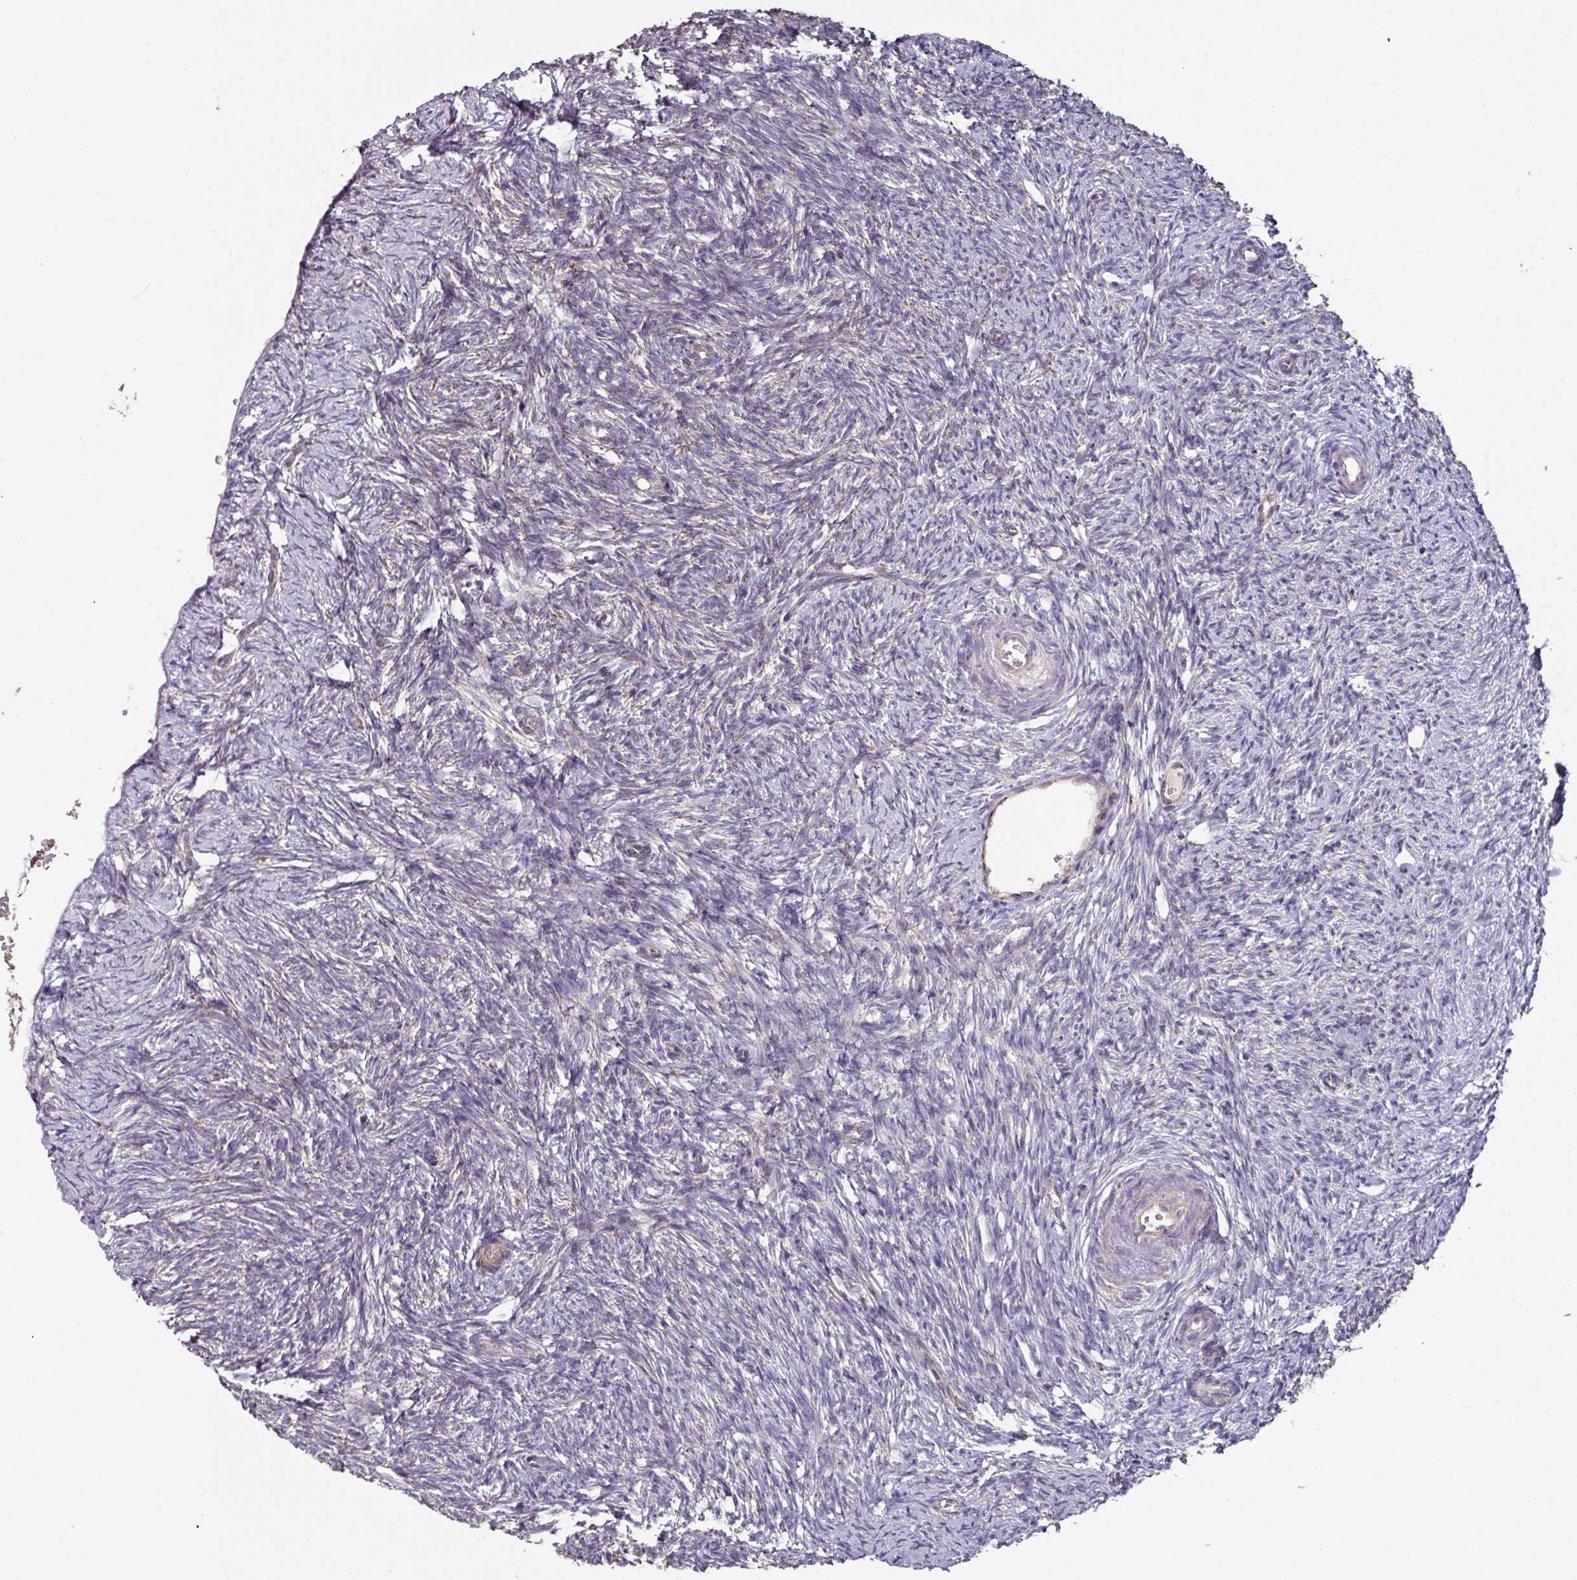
{"staining": {"intensity": "strong", "quantity": ">75%", "location": "cytoplasmic/membranous"}, "tissue": "ovary", "cell_type": "Follicle cells", "image_type": "normal", "snomed": [{"axis": "morphology", "description": "Normal tissue, NOS"}, {"axis": "topography", "description": "Ovary"}], "caption": "Follicle cells show high levels of strong cytoplasmic/membranous staining in approximately >75% of cells in unremarkable ovary. The protein is stained brown, and the nuclei are stained in blue (DAB (3,3'-diaminobenzidine) IHC with brightfield microscopy, high magnification).", "gene": "OR2D3", "patient": {"sex": "female", "age": 51}}